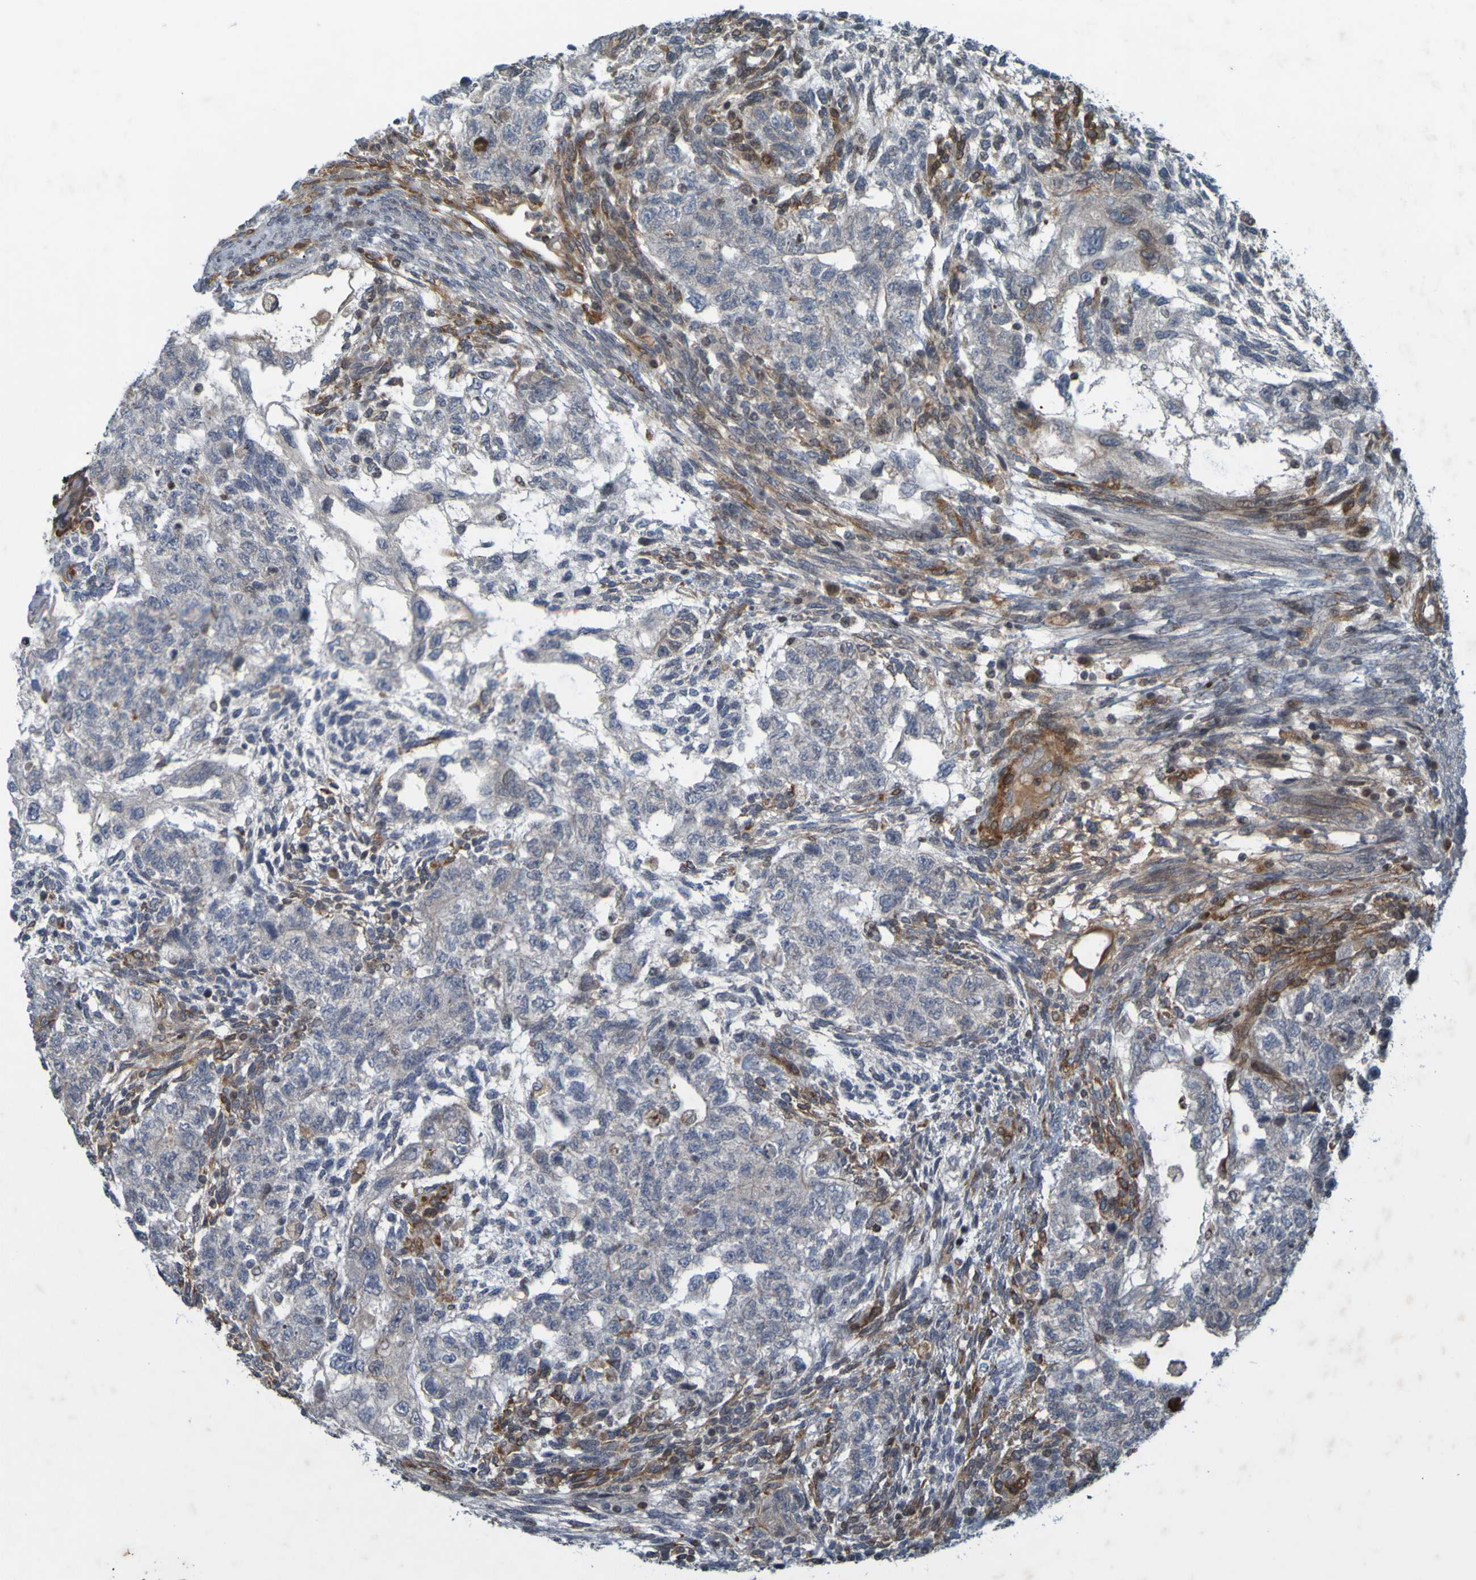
{"staining": {"intensity": "negative", "quantity": "none", "location": "none"}, "tissue": "testis cancer", "cell_type": "Tumor cells", "image_type": "cancer", "snomed": [{"axis": "morphology", "description": "Normal tissue, NOS"}, {"axis": "morphology", "description": "Carcinoma, Embryonal, NOS"}, {"axis": "topography", "description": "Testis"}], "caption": "This image is of testis embryonal carcinoma stained with IHC to label a protein in brown with the nuclei are counter-stained blue. There is no expression in tumor cells.", "gene": "GUCY1A1", "patient": {"sex": "male", "age": 36}}